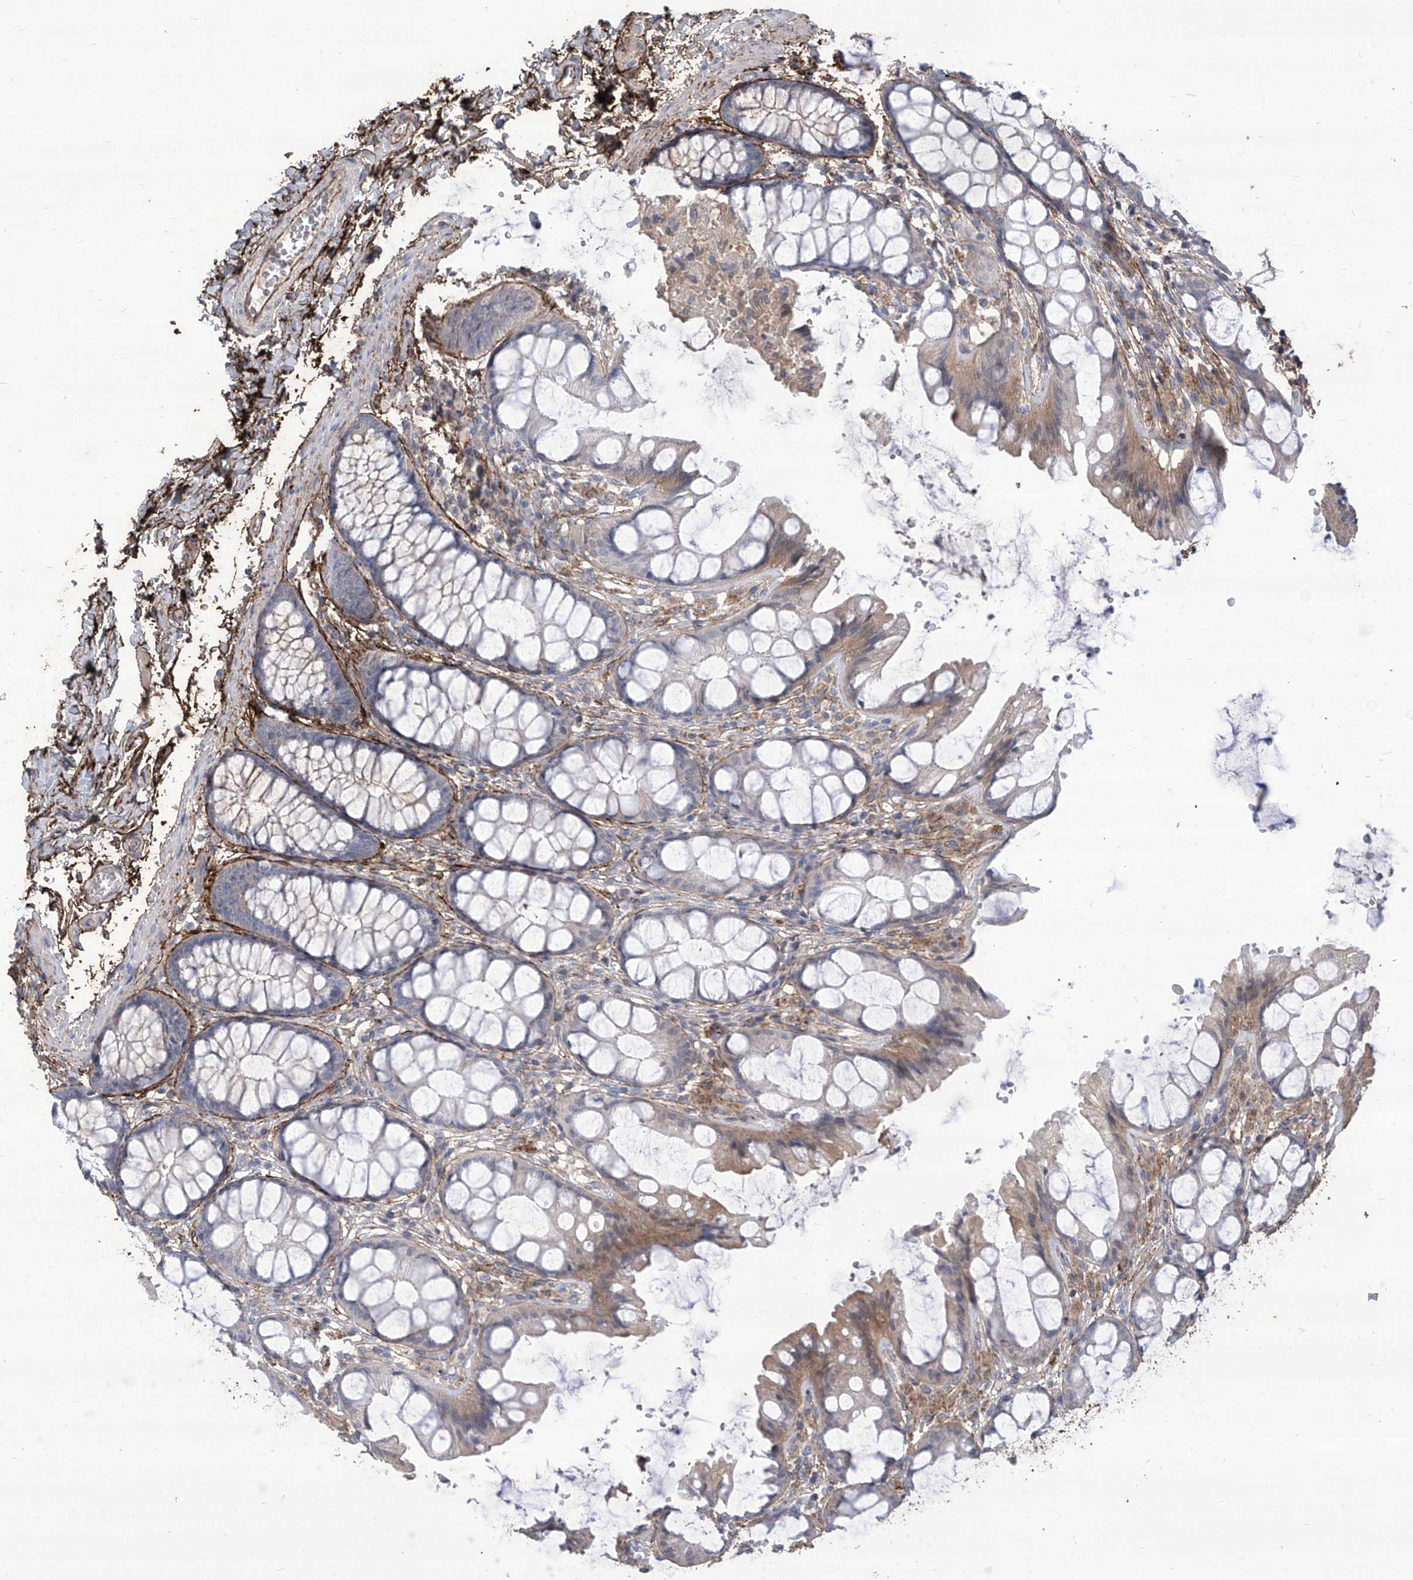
{"staining": {"intensity": "moderate", "quantity": ">75%", "location": "cytoplasmic/membranous"}, "tissue": "colon", "cell_type": "Endothelial cells", "image_type": "normal", "snomed": [{"axis": "morphology", "description": "Normal tissue, NOS"}, {"axis": "topography", "description": "Colon"}], "caption": "A micrograph showing moderate cytoplasmic/membranous expression in approximately >75% of endothelial cells in unremarkable colon, as visualized by brown immunohistochemical staining.", "gene": "TXNIP", "patient": {"sex": "male", "age": 47}}